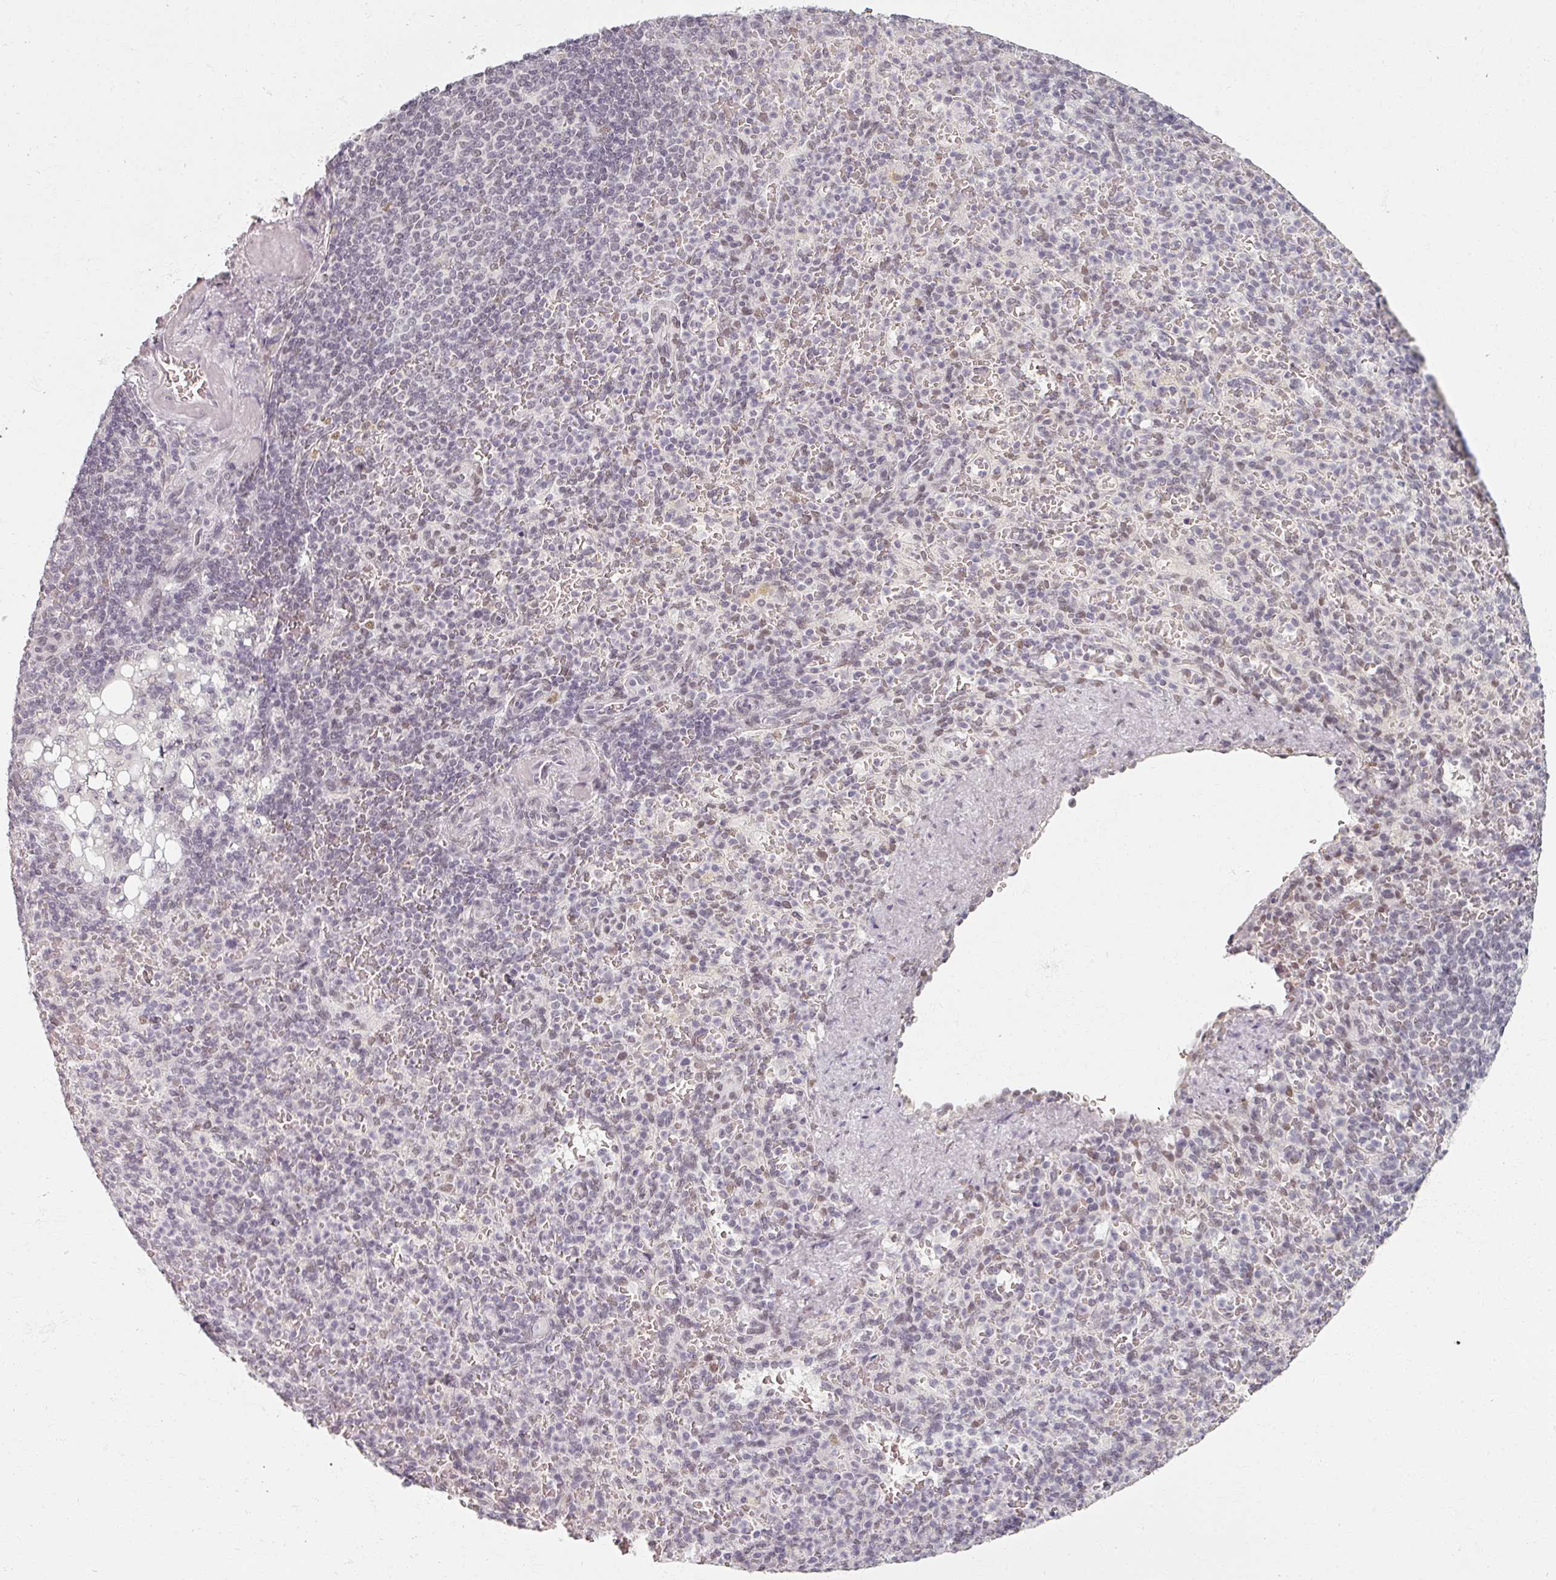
{"staining": {"intensity": "weak", "quantity": "<25%", "location": "nuclear"}, "tissue": "spleen", "cell_type": "Cells in red pulp", "image_type": "normal", "snomed": [{"axis": "morphology", "description": "Normal tissue, NOS"}, {"axis": "topography", "description": "Spleen"}], "caption": "There is no significant positivity in cells in red pulp of spleen. (Brightfield microscopy of DAB (3,3'-diaminobenzidine) immunohistochemistry at high magnification).", "gene": "RIPOR3", "patient": {"sex": "female", "age": 74}}